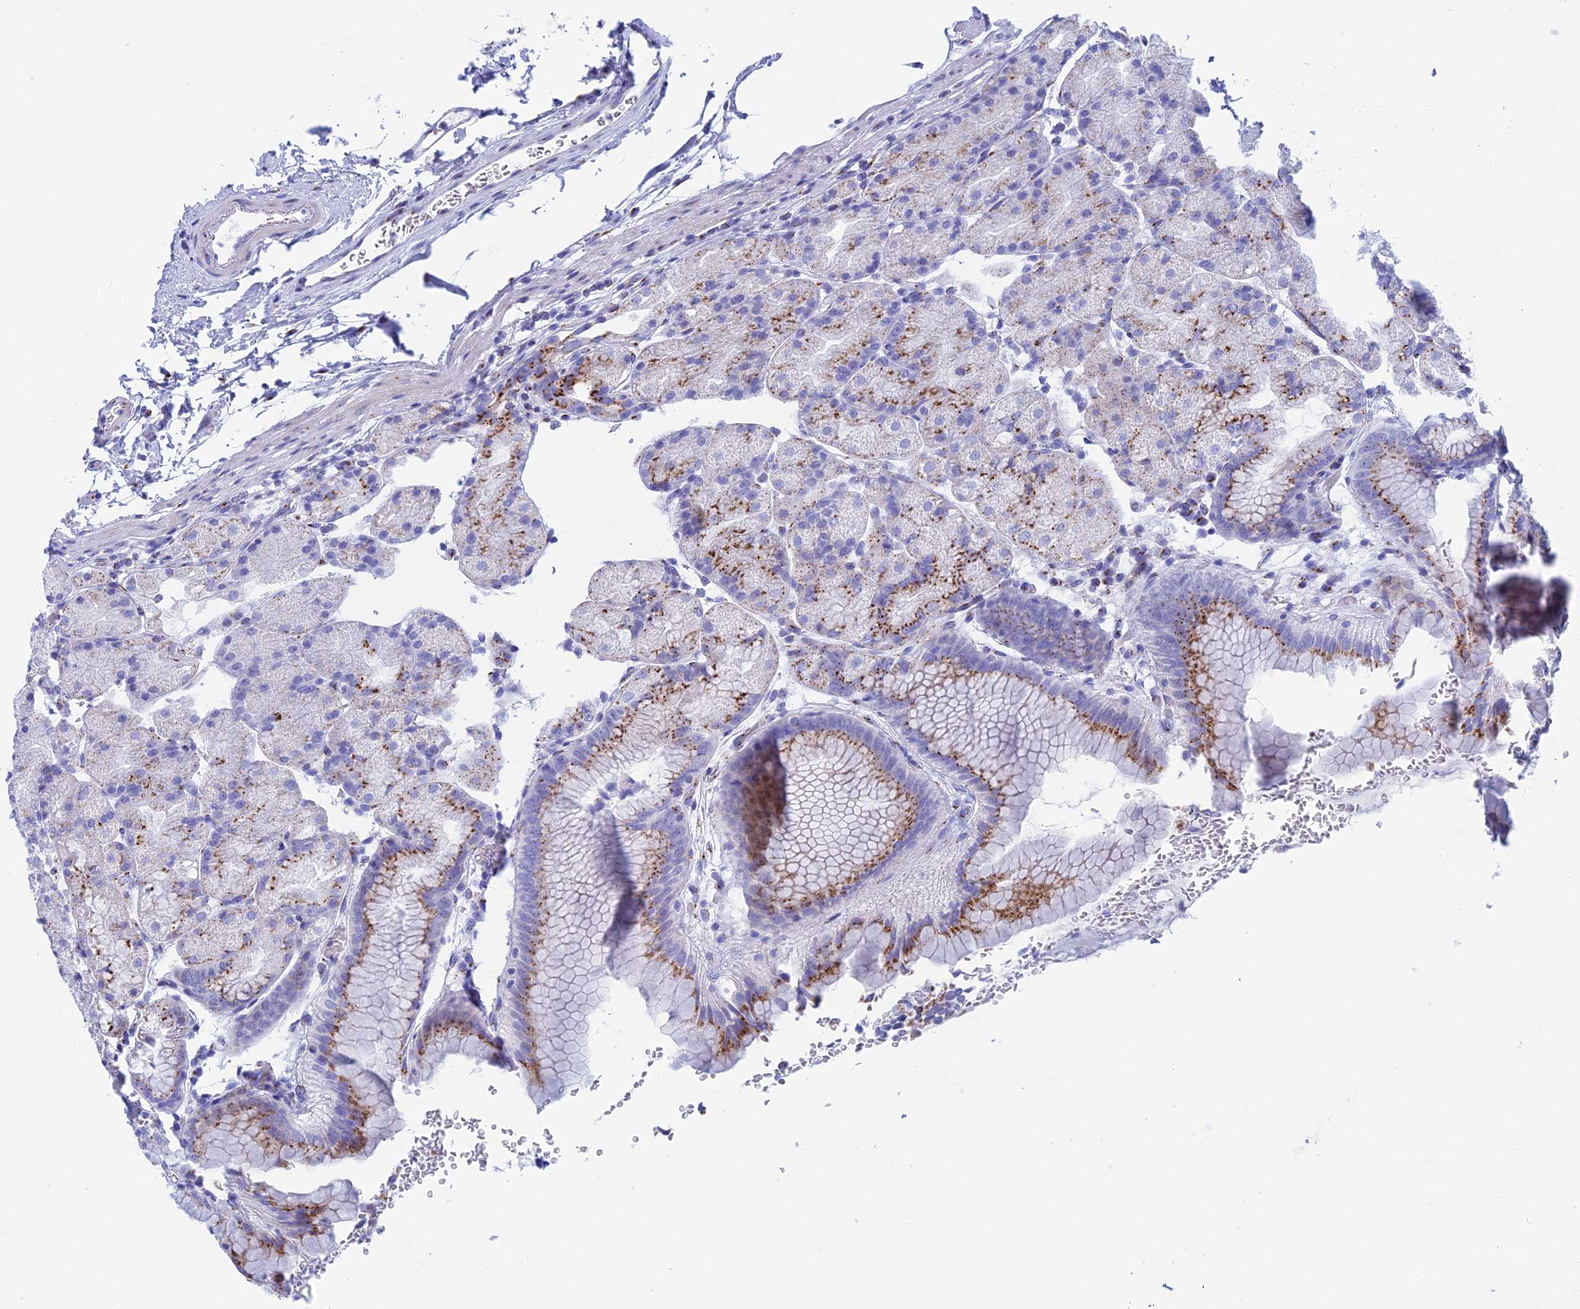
{"staining": {"intensity": "moderate", "quantity": "25%-75%", "location": "cytoplasmic/membranous"}, "tissue": "stomach", "cell_type": "Glandular cells", "image_type": "normal", "snomed": [{"axis": "morphology", "description": "Normal tissue, NOS"}, {"axis": "topography", "description": "Stomach, upper"}, {"axis": "topography", "description": "Stomach, lower"}], "caption": "Stomach stained for a protein (brown) displays moderate cytoplasmic/membranous positive expression in approximately 25%-75% of glandular cells.", "gene": "ERICH4", "patient": {"sex": "male", "age": 62}}